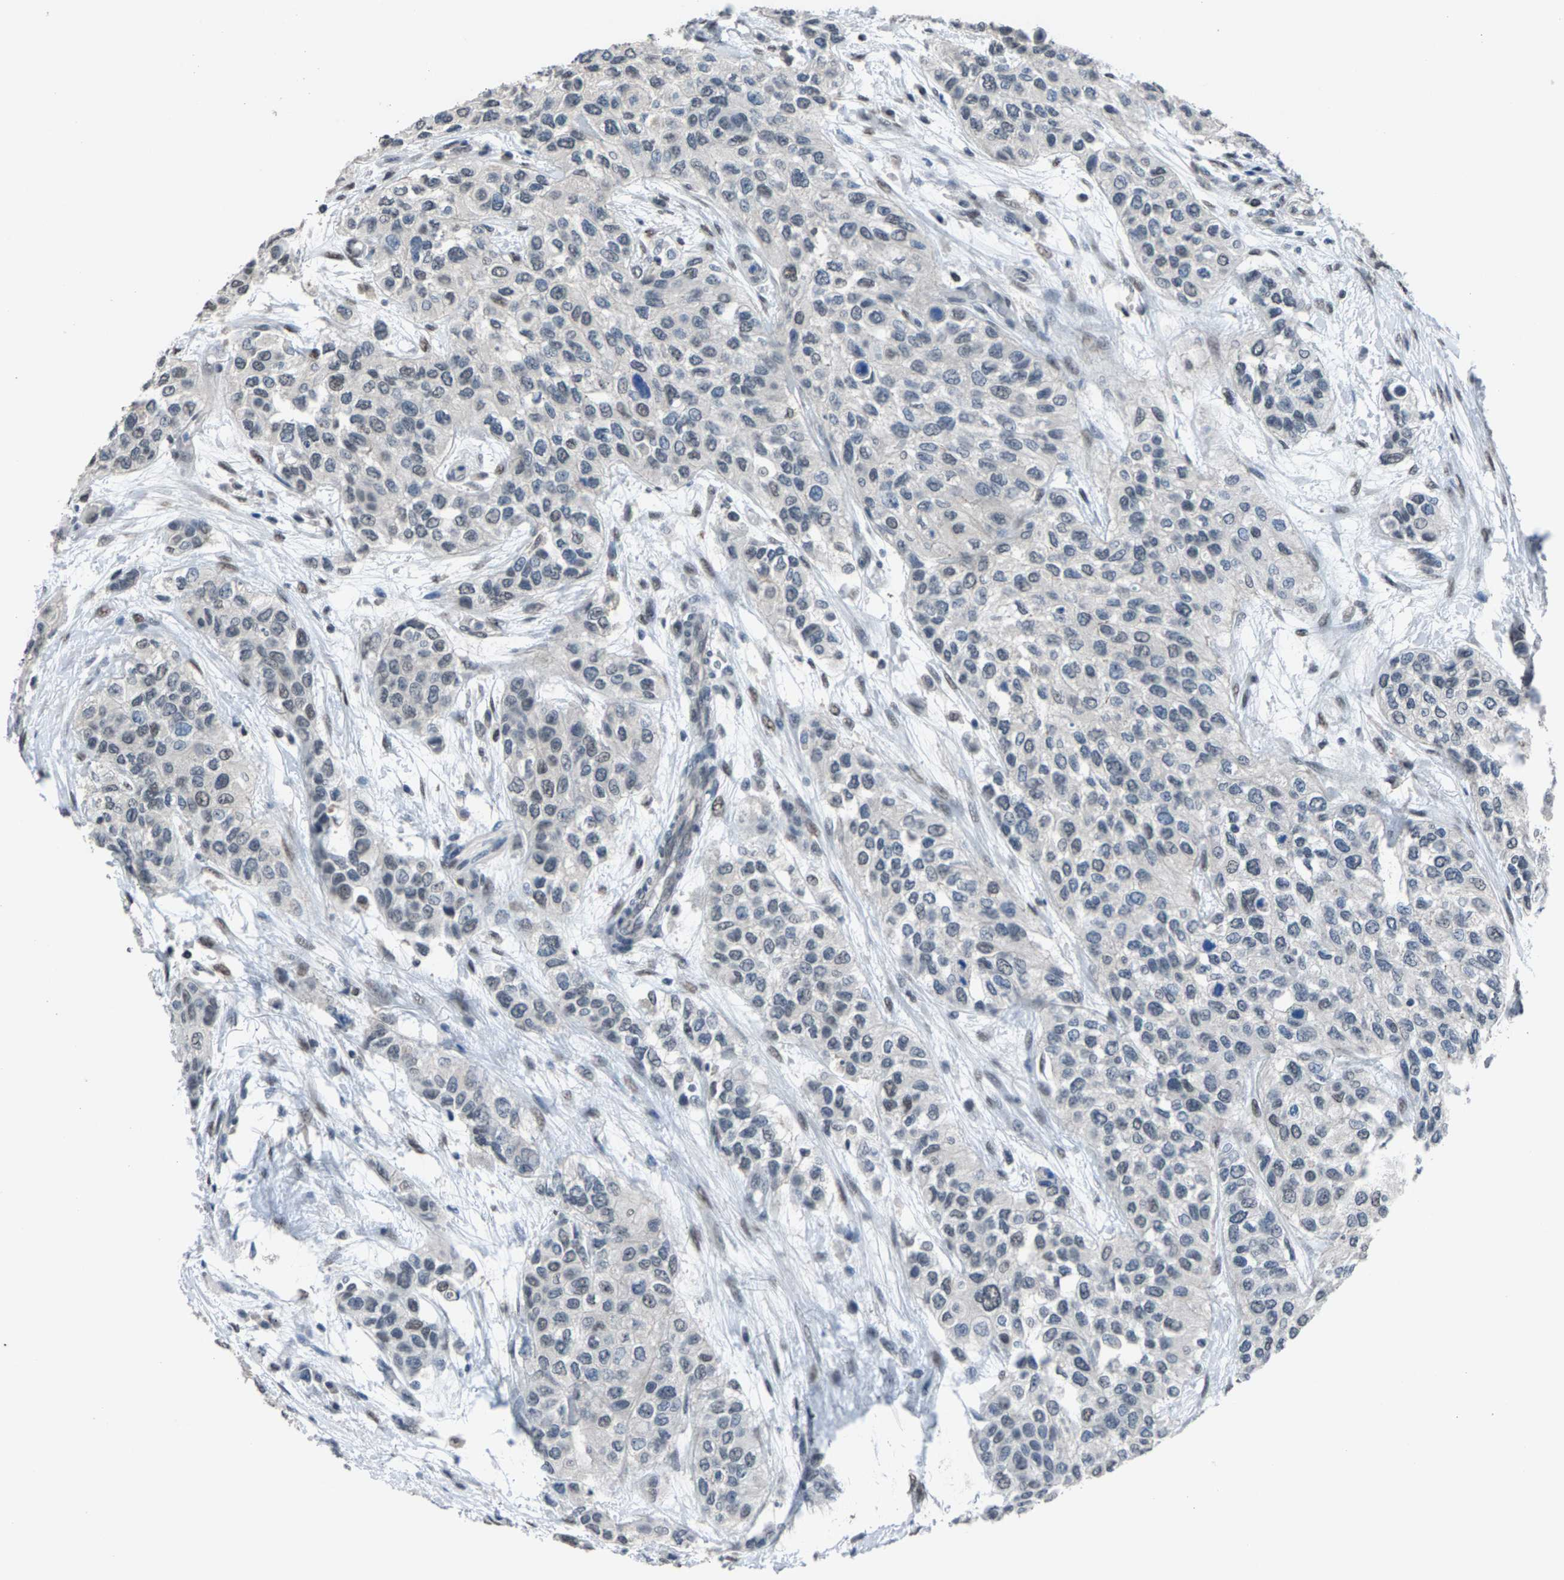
{"staining": {"intensity": "negative", "quantity": "none", "location": "none"}, "tissue": "urothelial cancer", "cell_type": "Tumor cells", "image_type": "cancer", "snomed": [{"axis": "morphology", "description": "Urothelial carcinoma, High grade"}, {"axis": "topography", "description": "Urinary bladder"}], "caption": "Urothelial cancer was stained to show a protein in brown. There is no significant staining in tumor cells.", "gene": "ZNF276", "patient": {"sex": "female", "age": 56}}